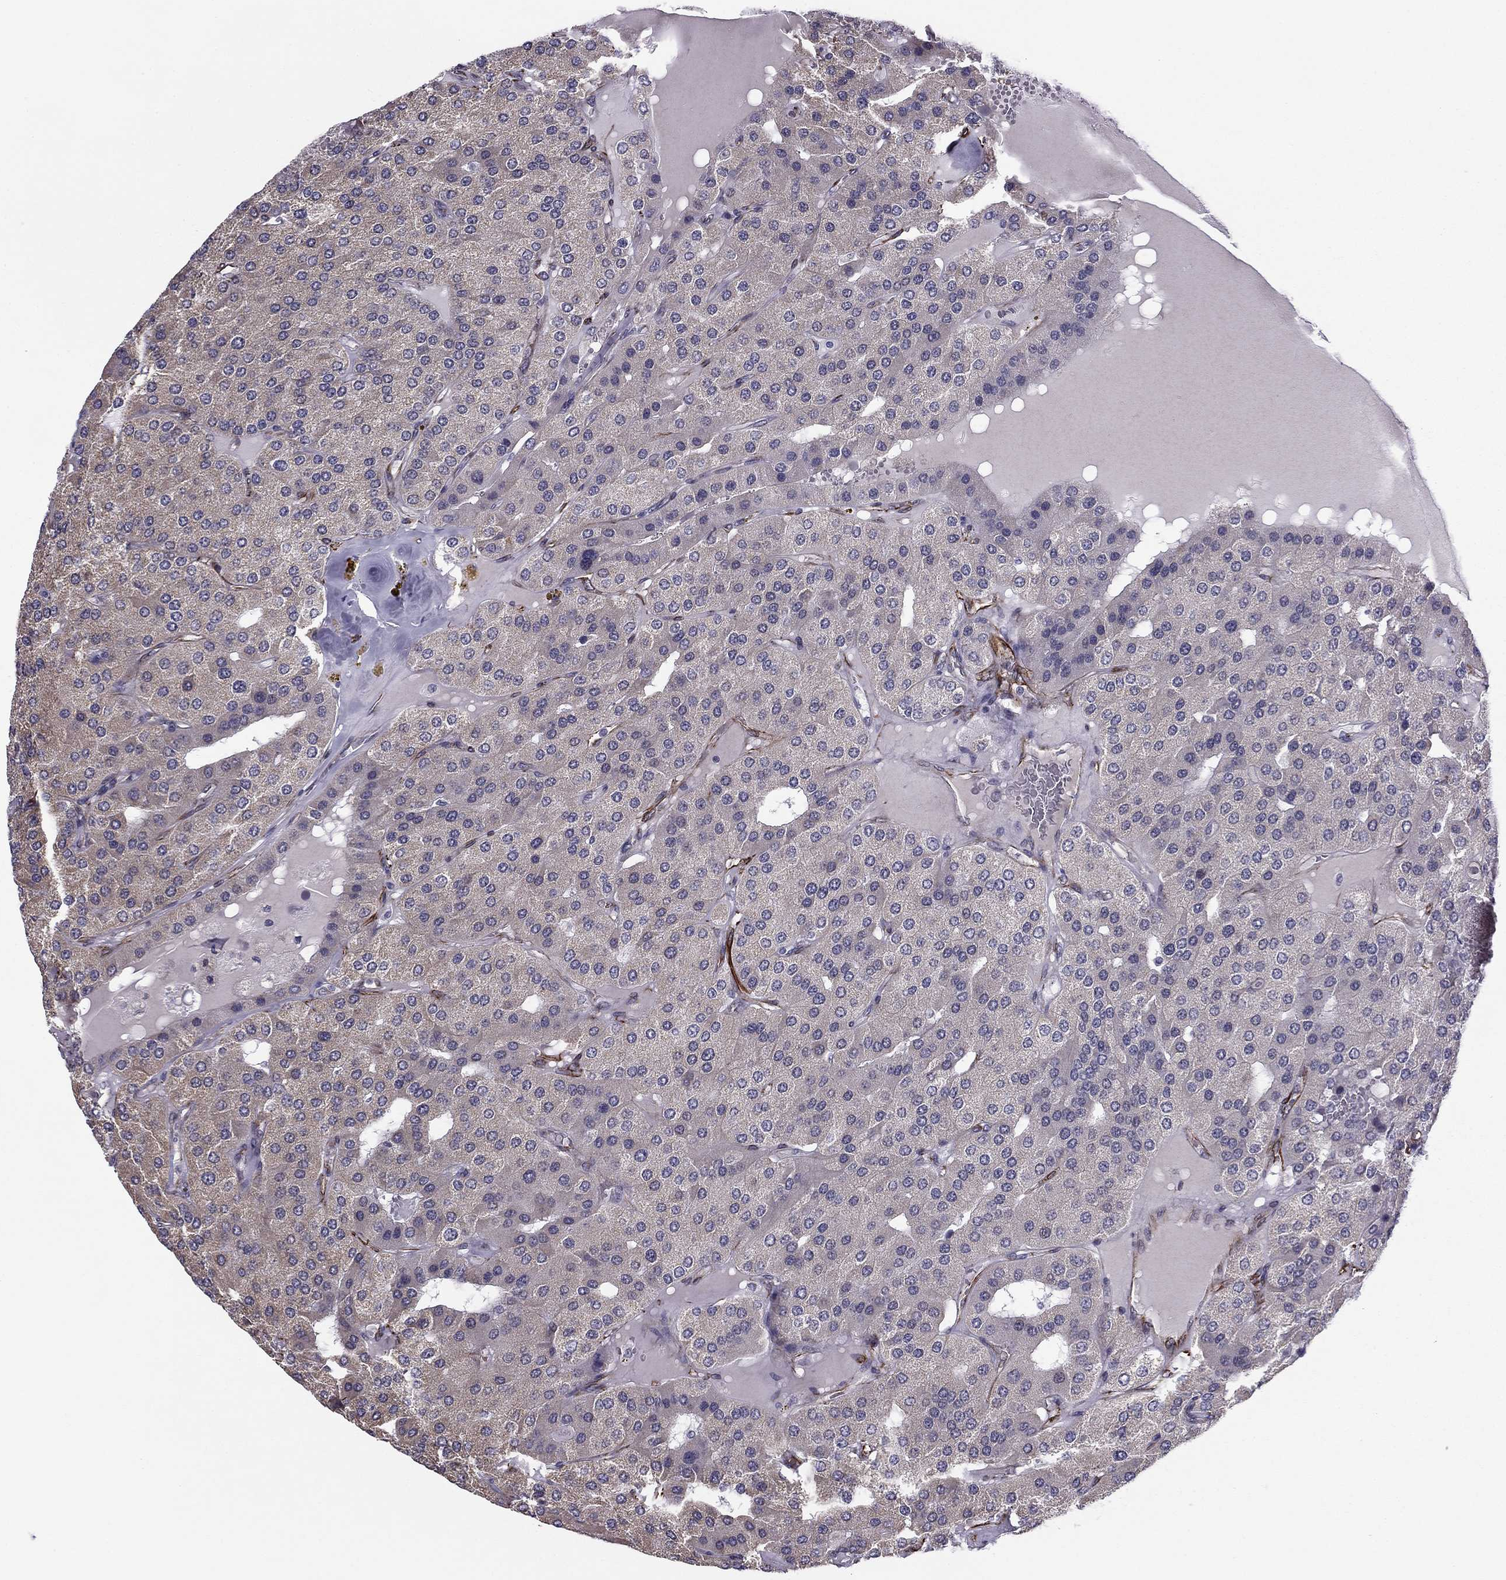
{"staining": {"intensity": "negative", "quantity": "none", "location": "none"}, "tissue": "parathyroid gland", "cell_type": "Glandular cells", "image_type": "normal", "snomed": [{"axis": "morphology", "description": "Normal tissue, NOS"}, {"axis": "morphology", "description": "Adenoma, NOS"}, {"axis": "topography", "description": "Parathyroid gland"}], "caption": "There is no significant expression in glandular cells of parathyroid gland. The staining is performed using DAB (3,3'-diaminobenzidine) brown chromogen with nuclei counter-stained in using hematoxylin.", "gene": "ANKS4B", "patient": {"sex": "female", "age": 86}}